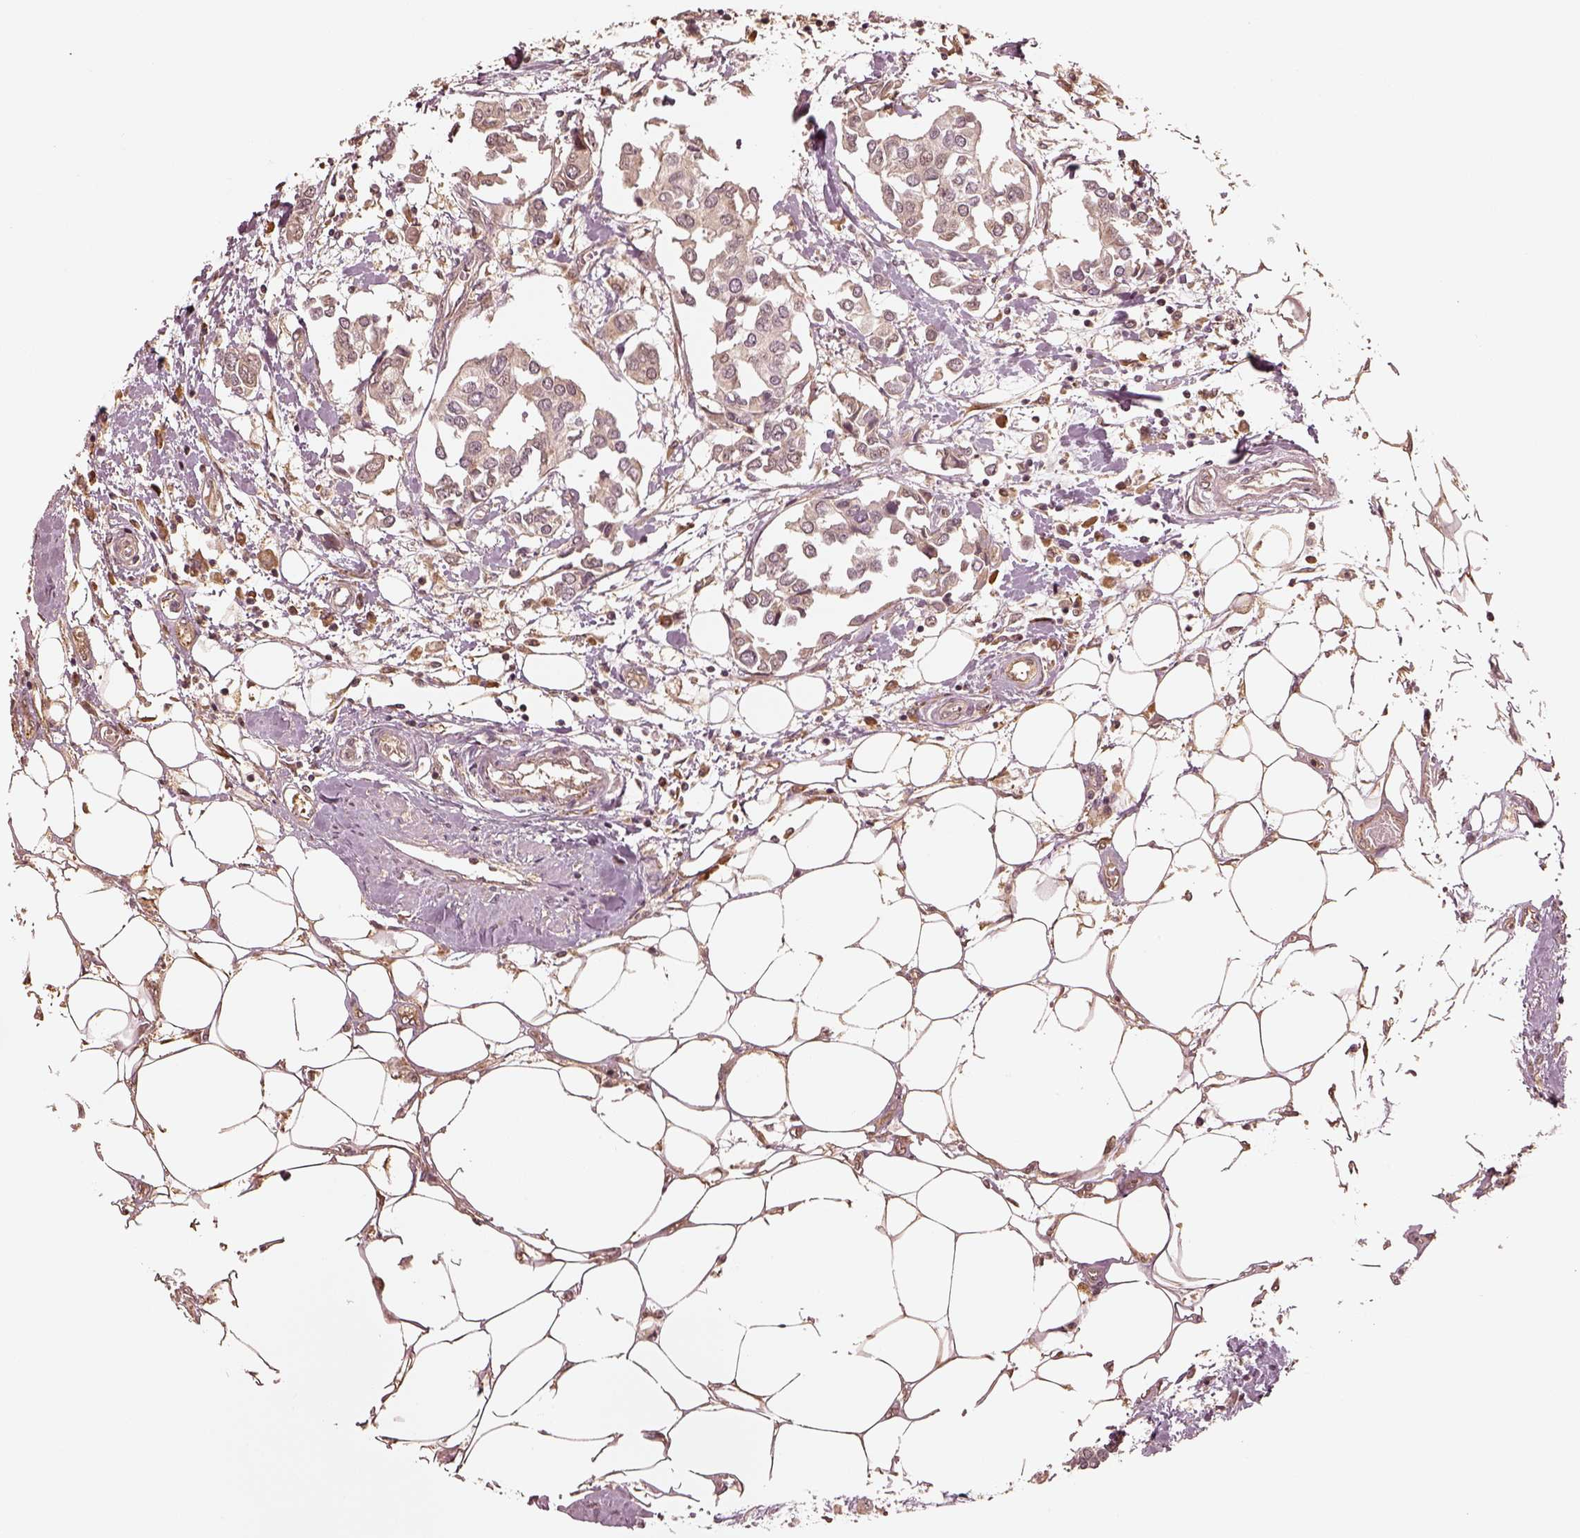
{"staining": {"intensity": "weak", "quantity": ">75%", "location": "cytoplasmic/membranous"}, "tissue": "breast cancer", "cell_type": "Tumor cells", "image_type": "cancer", "snomed": [{"axis": "morphology", "description": "Duct carcinoma"}, {"axis": "topography", "description": "Breast"}], "caption": "Immunohistochemical staining of breast infiltrating ductal carcinoma exhibits weak cytoplasmic/membranous protein expression in about >75% of tumor cells.", "gene": "CRB1", "patient": {"sex": "female", "age": 83}}